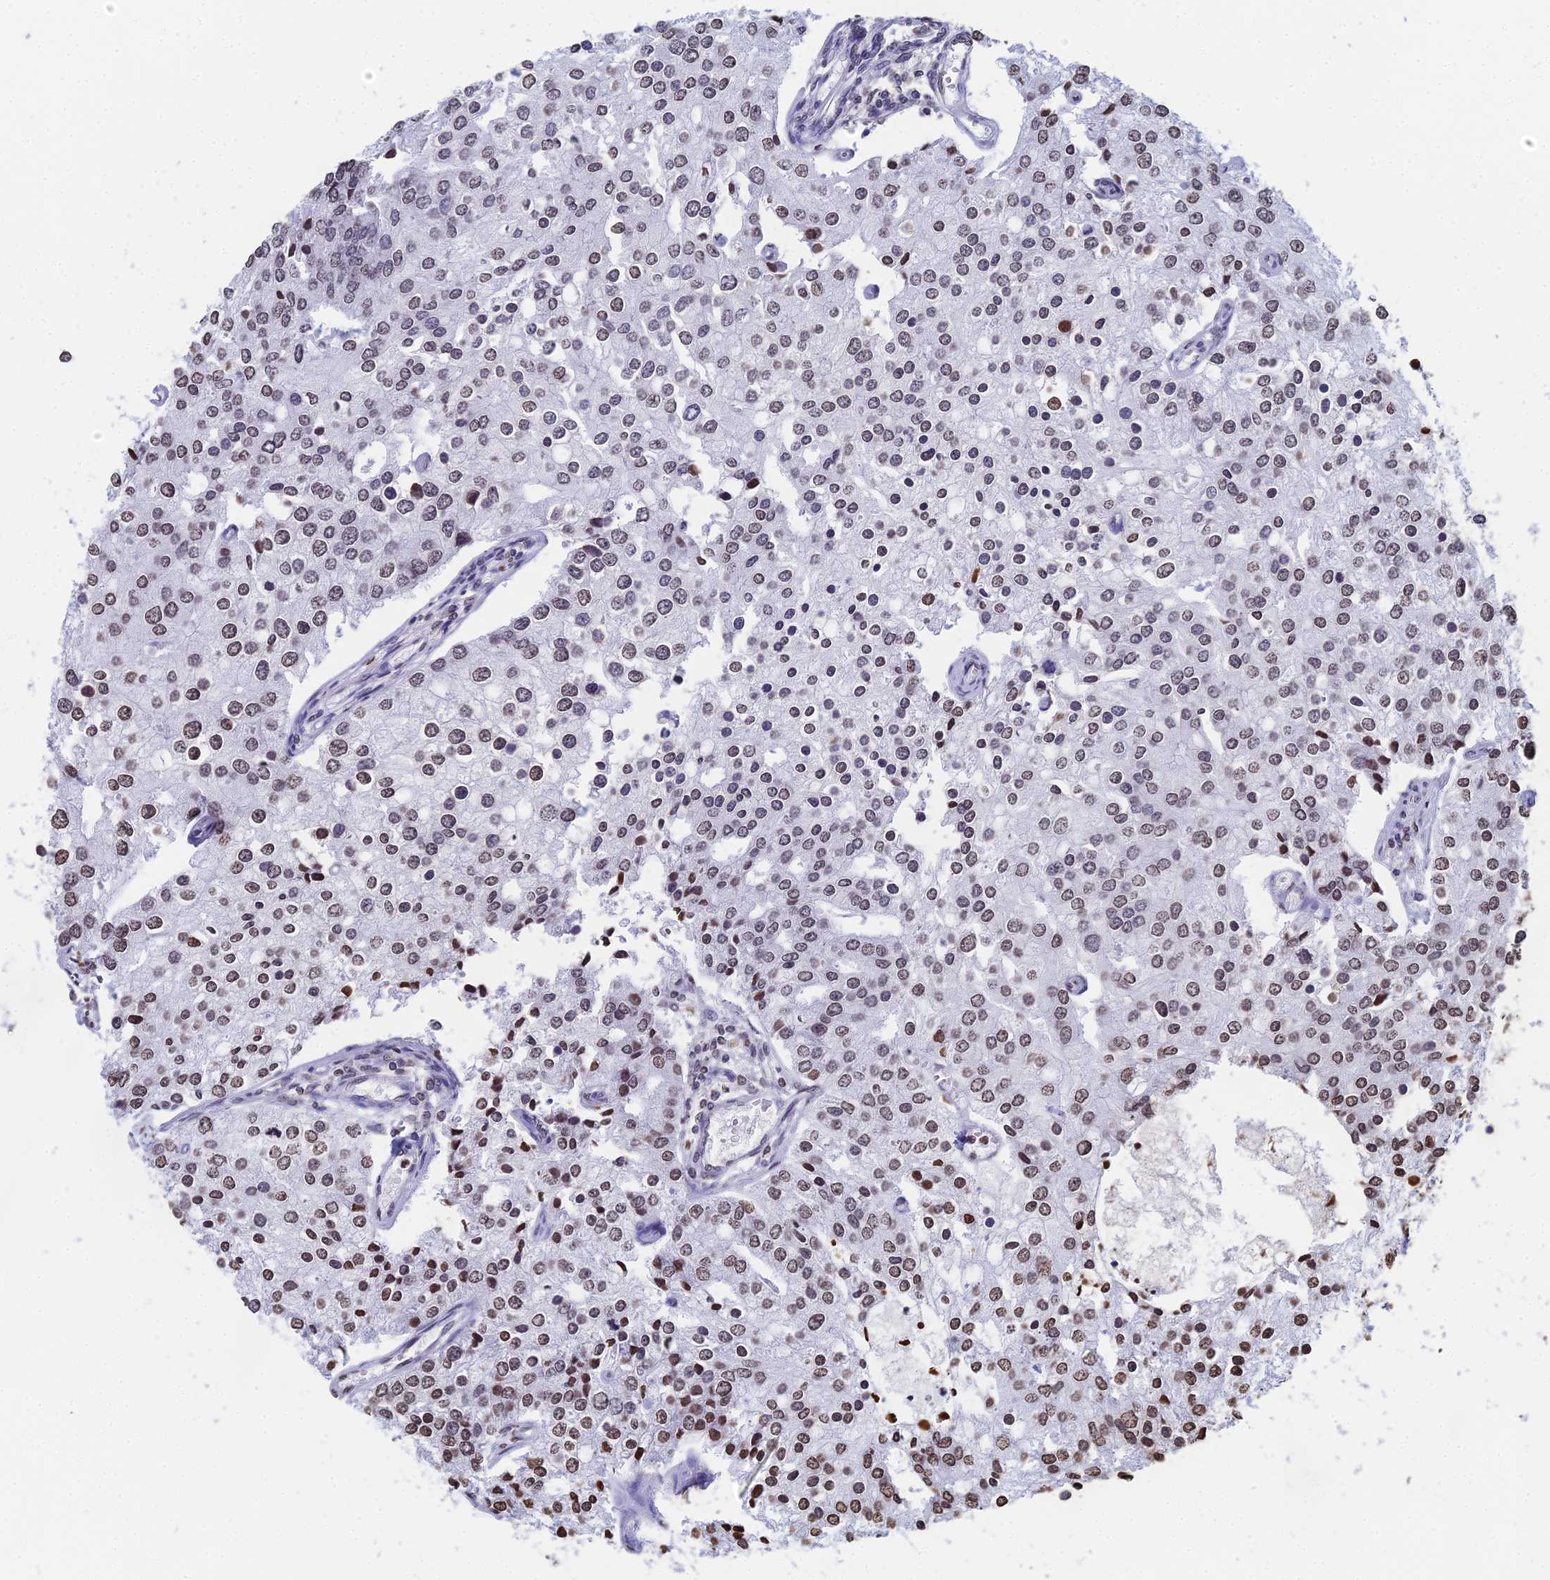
{"staining": {"intensity": "moderate", "quantity": "25%-75%", "location": "nuclear"}, "tissue": "prostate cancer", "cell_type": "Tumor cells", "image_type": "cancer", "snomed": [{"axis": "morphology", "description": "Adenocarcinoma, High grade"}, {"axis": "topography", "description": "Prostate"}], "caption": "High-grade adenocarcinoma (prostate) stained for a protein (brown) demonstrates moderate nuclear positive positivity in about 25%-75% of tumor cells.", "gene": "GBP3", "patient": {"sex": "male", "age": 62}}